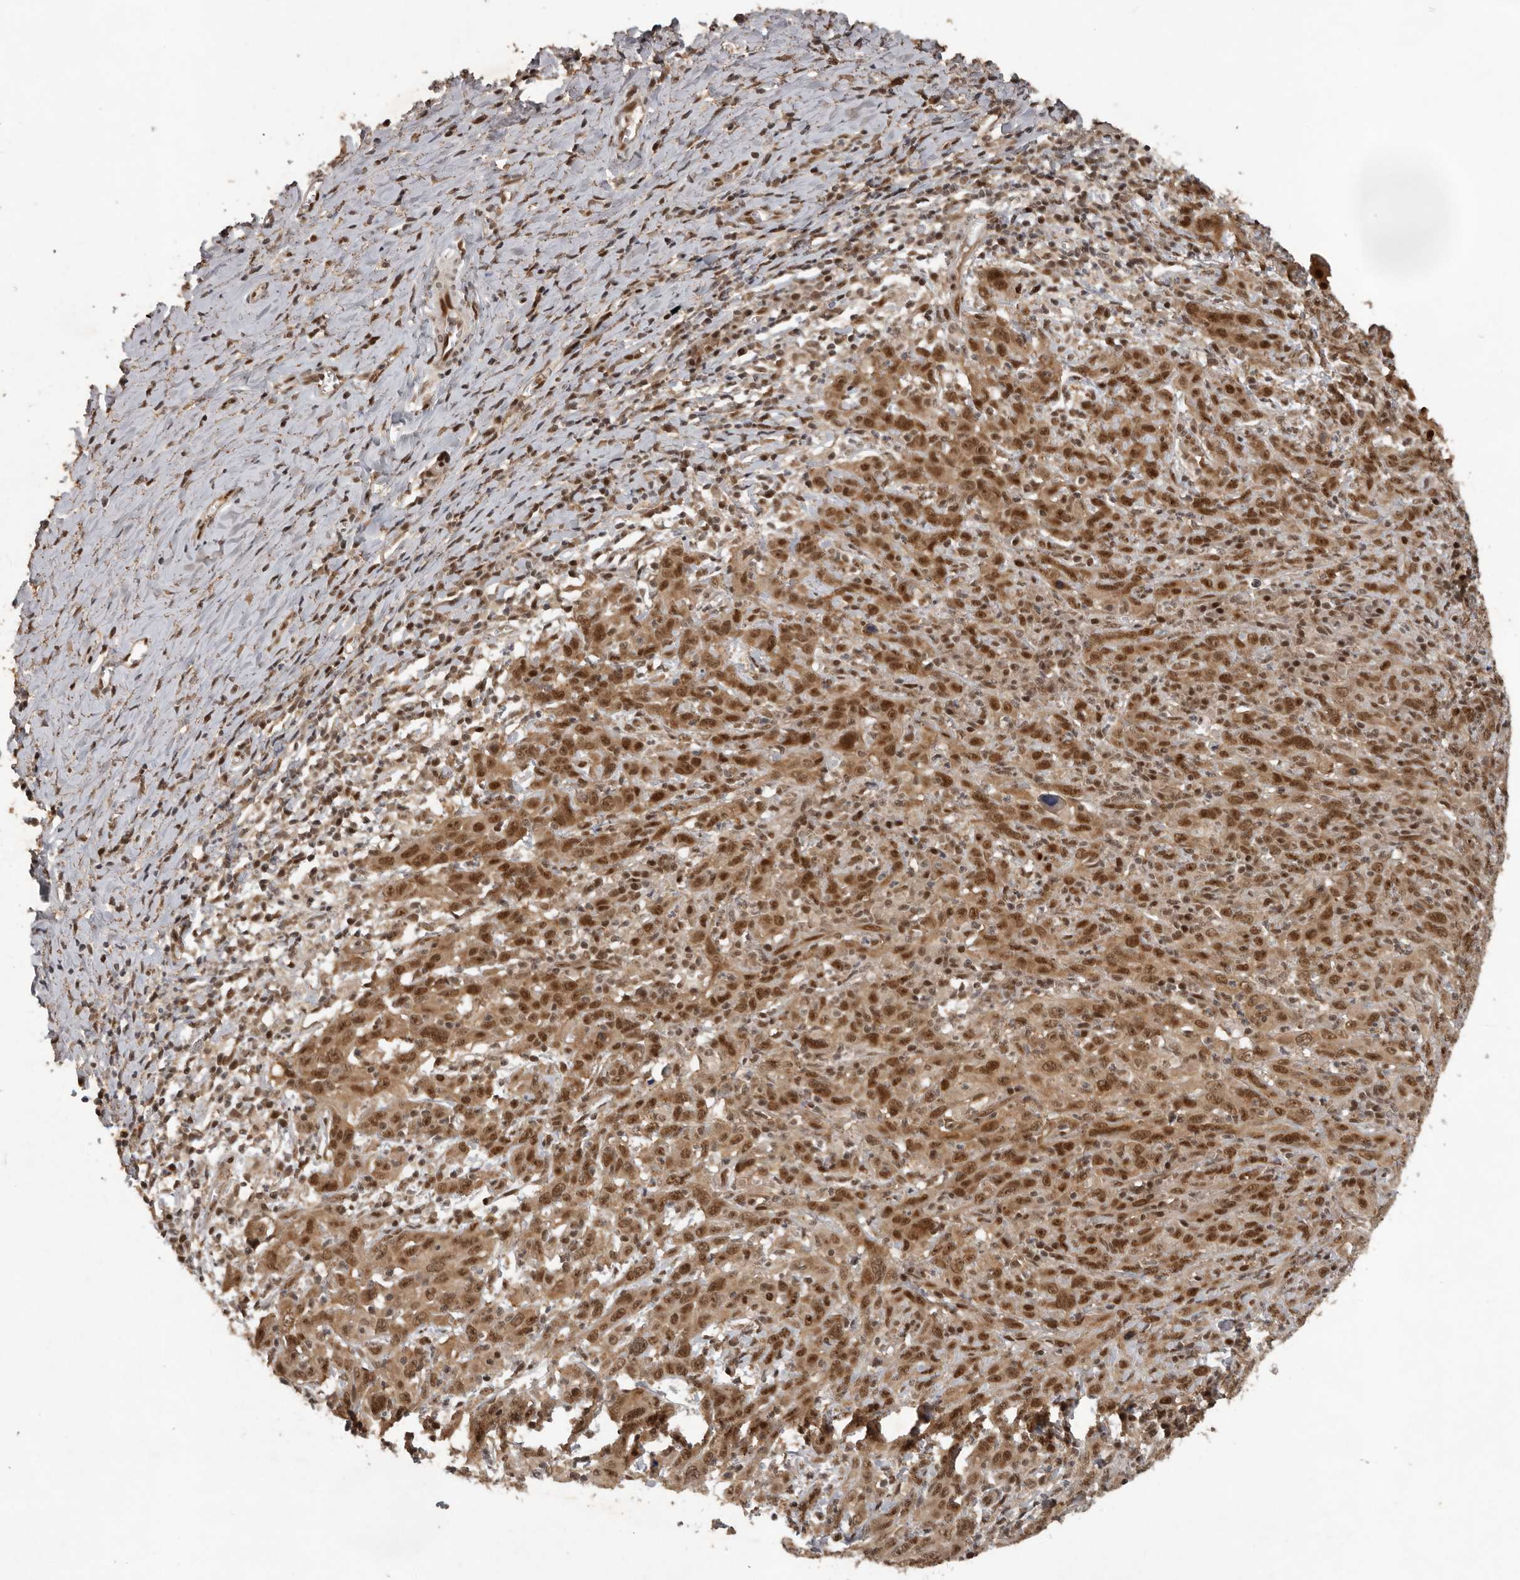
{"staining": {"intensity": "moderate", "quantity": ">75%", "location": "cytoplasmic/membranous,nuclear"}, "tissue": "cervical cancer", "cell_type": "Tumor cells", "image_type": "cancer", "snomed": [{"axis": "morphology", "description": "Squamous cell carcinoma, NOS"}, {"axis": "topography", "description": "Cervix"}], "caption": "The histopathology image exhibits immunohistochemical staining of cervical cancer (squamous cell carcinoma). There is moderate cytoplasmic/membranous and nuclear staining is present in about >75% of tumor cells.", "gene": "CDC27", "patient": {"sex": "female", "age": 46}}